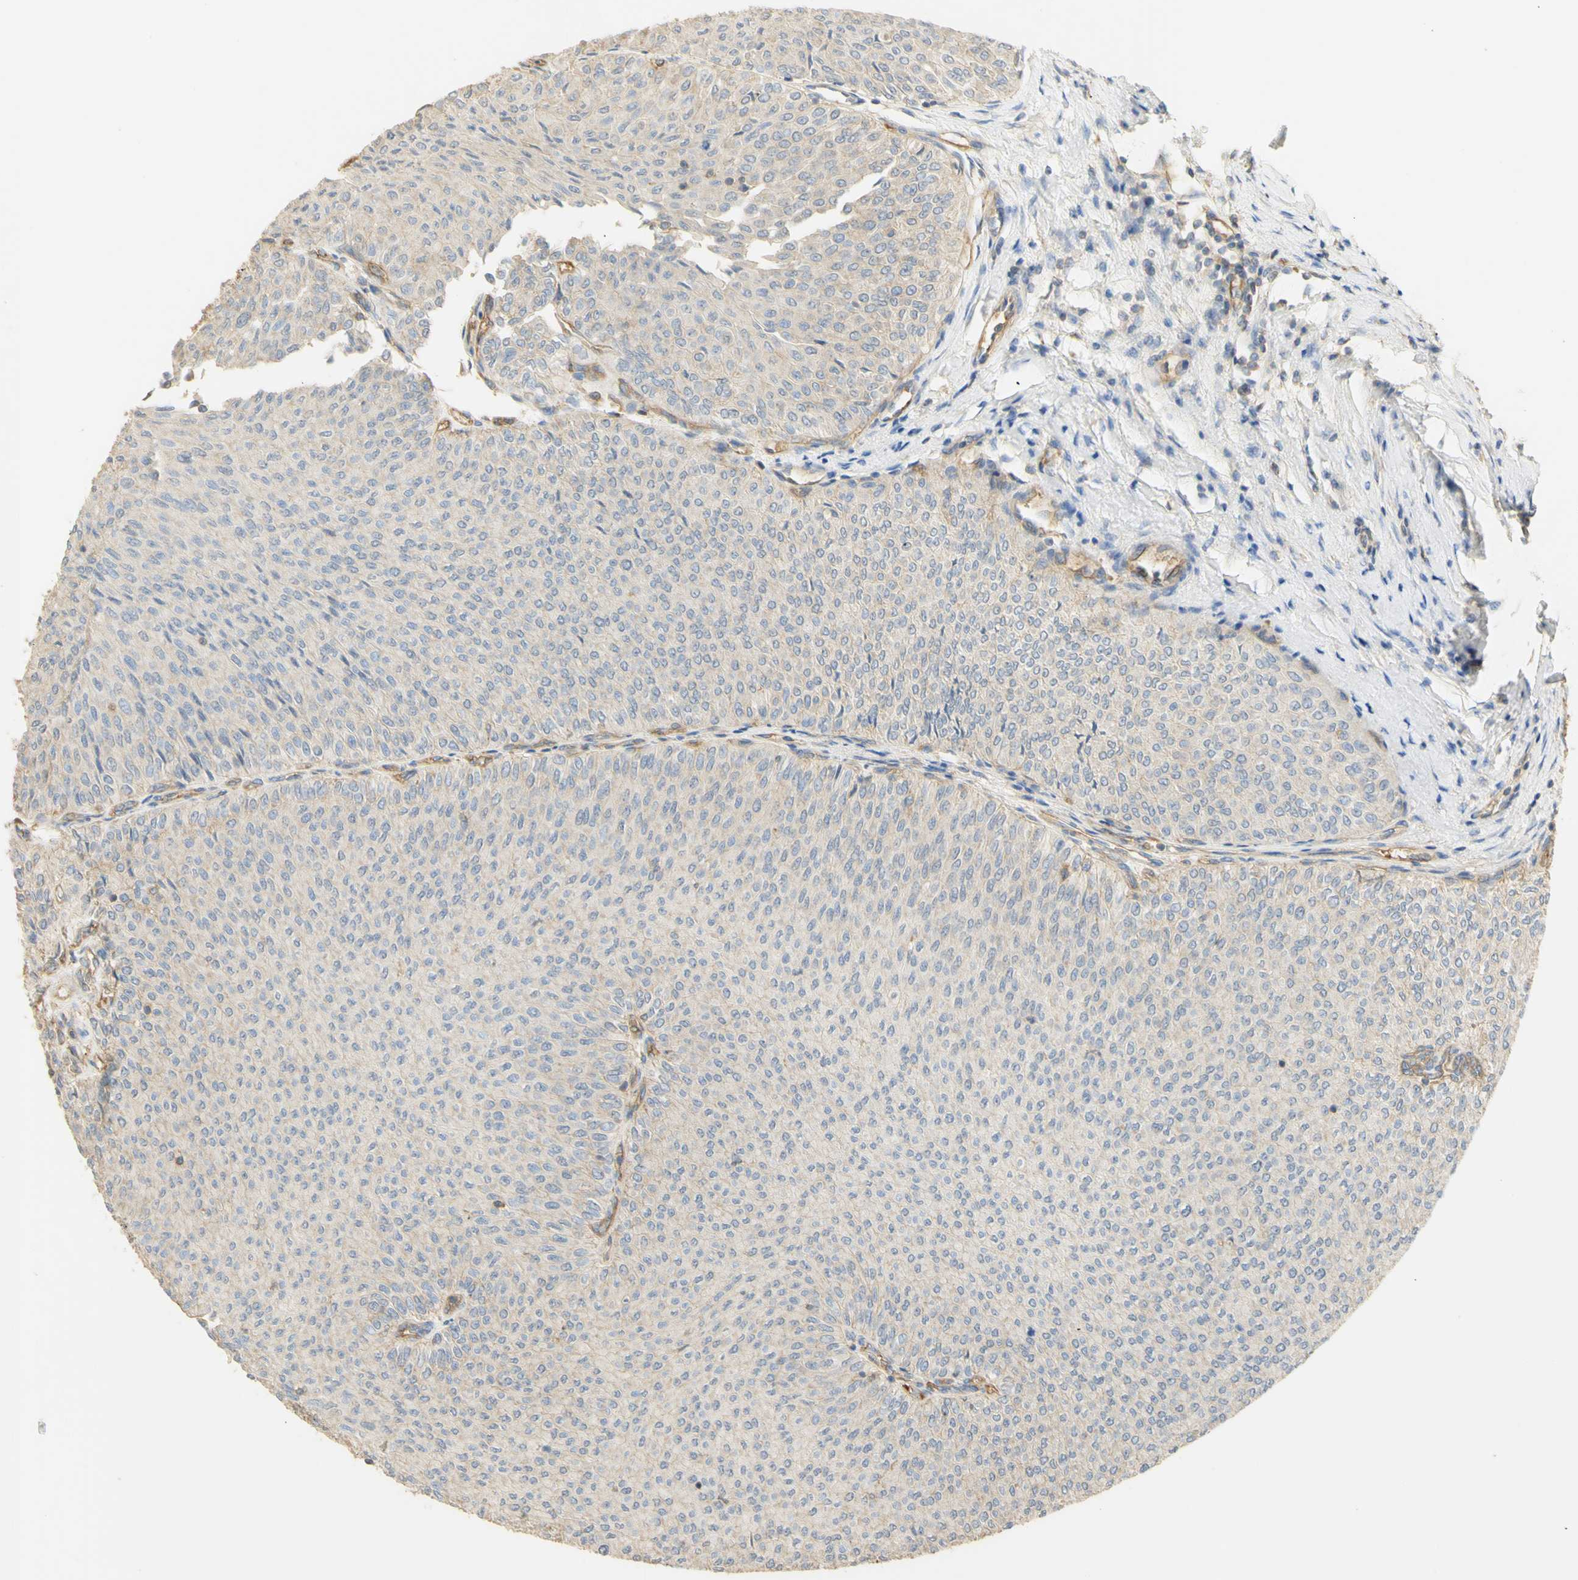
{"staining": {"intensity": "negative", "quantity": "none", "location": "none"}, "tissue": "urothelial cancer", "cell_type": "Tumor cells", "image_type": "cancer", "snomed": [{"axis": "morphology", "description": "Urothelial carcinoma, Low grade"}, {"axis": "topography", "description": "Urinary bladder"}], "caption": "IHC image of neoplastic tissue: urothelial cancer stained with DAB reveals no significant protein expression in tumor cells. Nuclei are stained in blue.", "gene": "KCNE4", "patient": {"sex": "male", "age": 78}}